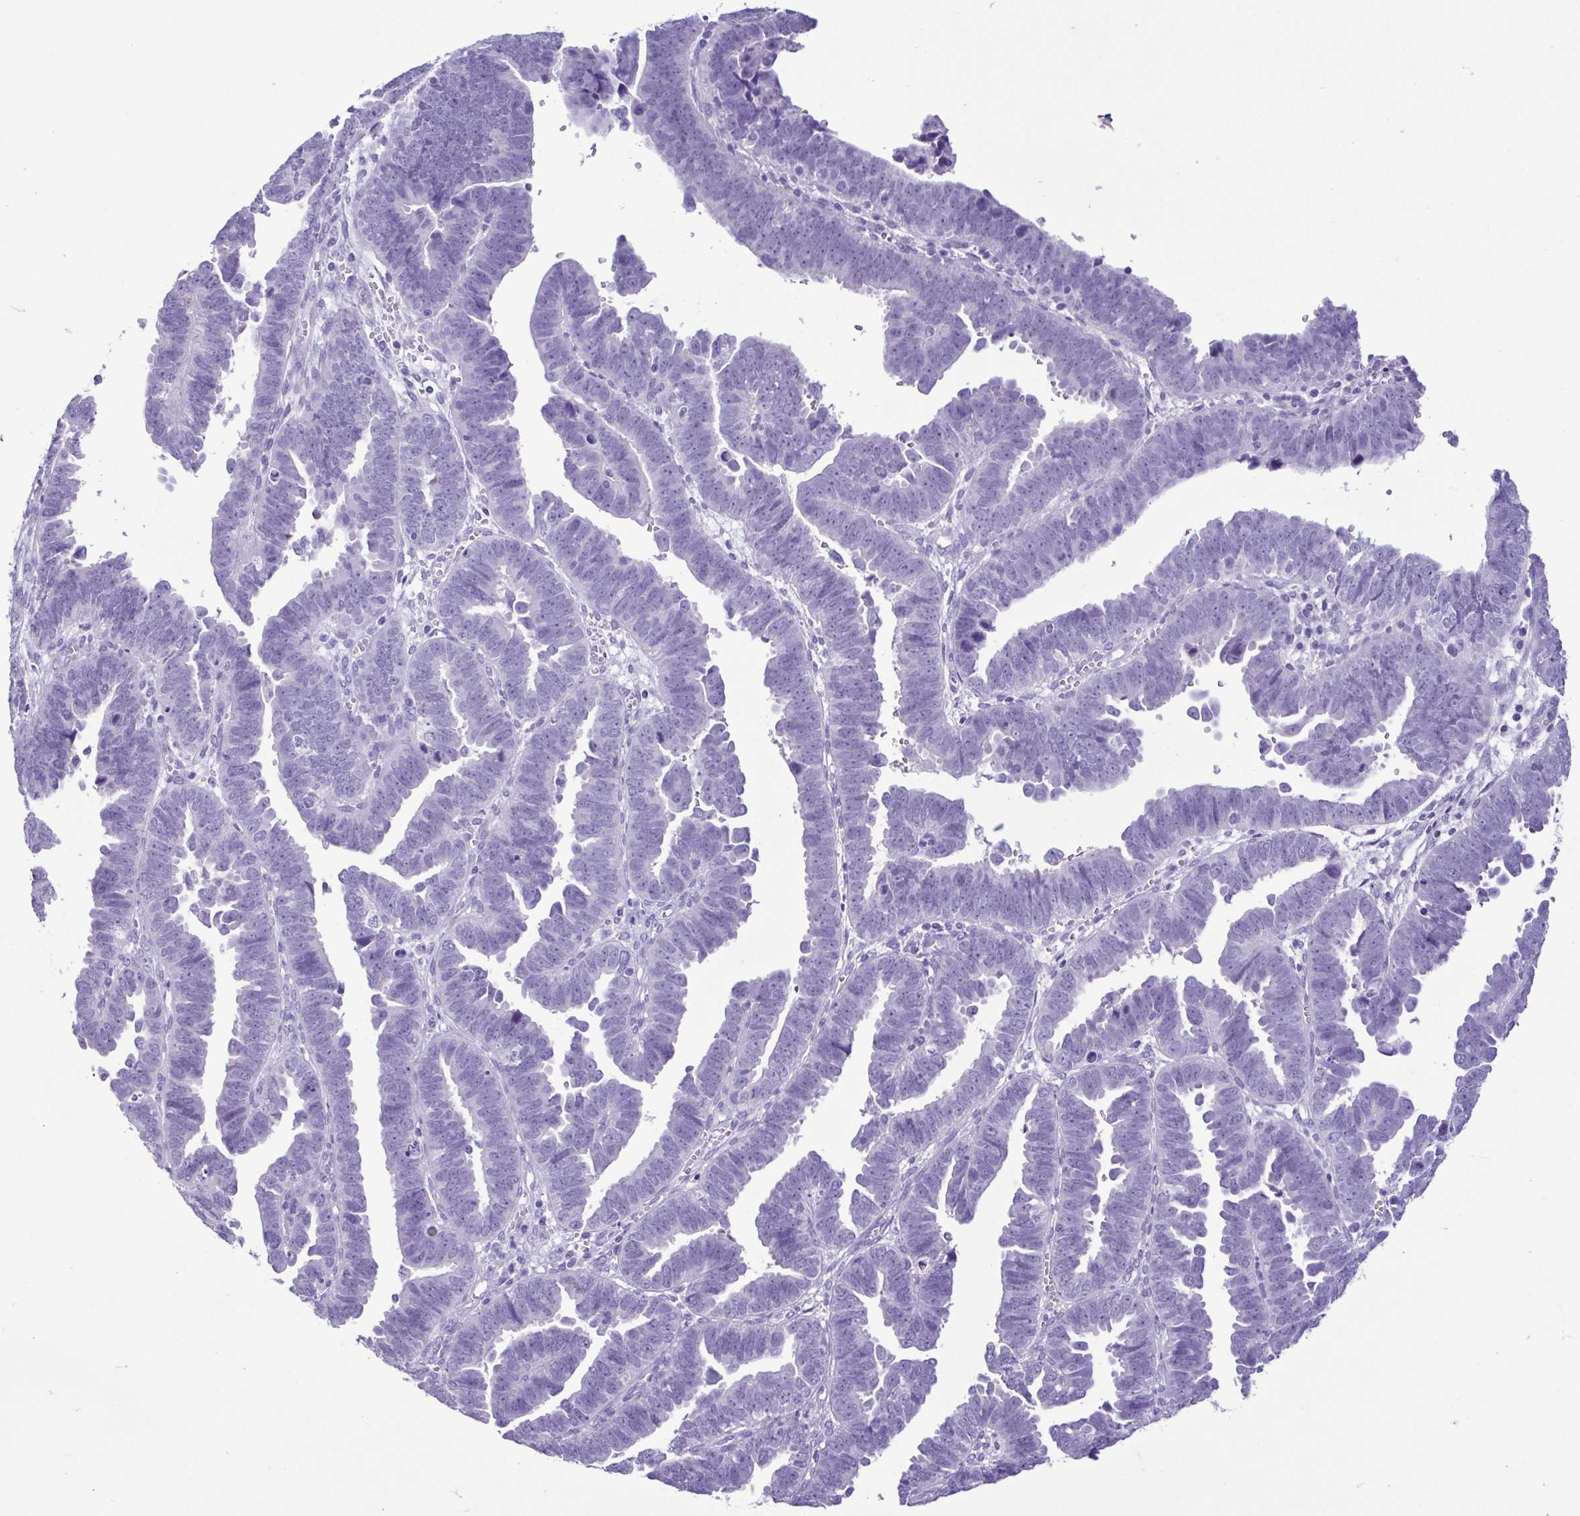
{"staining": {"intensity": "negative", "quantity": "none", "location": "none"}, "tissue": "endometrial cancer", "cell_type": "Tumor cells", "image_type": "cancer", "snomed": [{"axis": "morphology", "description": "Adenocarcinoma, NOS"}, {"axis": "topography", "description": "Endometrium"}], "caption": "This is an IHC histopathology image of endometrial adenocarcinoma. There is no staining in tumor cells.", "gene": "CBY2", "patient": {"sex": "female", "age": 75}}